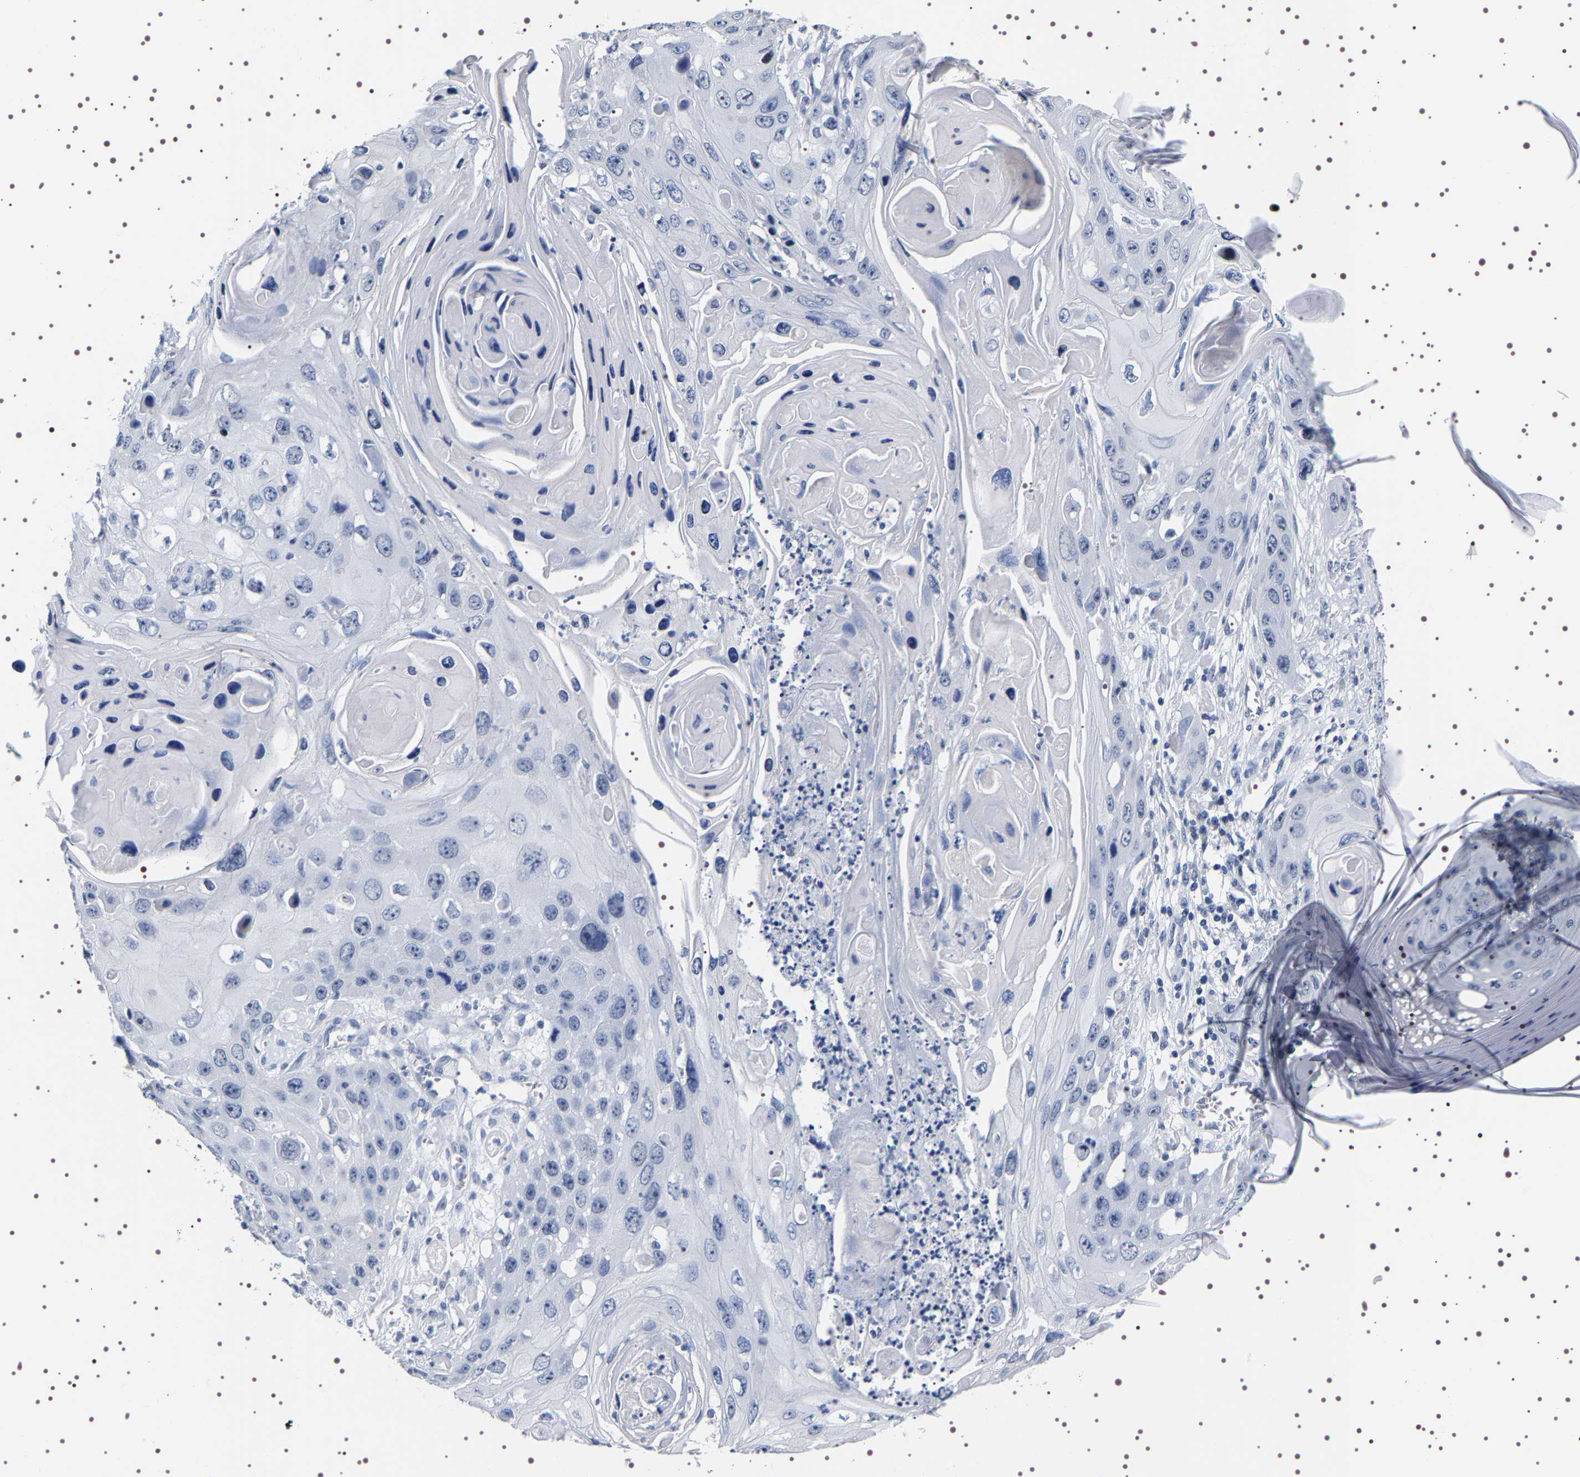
{"staining": {"intensity": "negative", "quantity": "none", "location": "none"}, "tissue": "skin cancer", "cell_type": "Tumor cells", "image_type": "cancer", "snomed": [{"axis": "morphology", "description": "Squamous cell carcinoma, NOS"}, {"axis": "topography", "description": "Skin"}], "caption": "The histopathology image exhibits no staining of tumor cells in skin cancer. Brightfield microscopy of immunohistochemistry stained with DAB (3,3'-diaminobenzidine) (brown) and hematoxylin (blue), captured at high magnification.", "gene": "UBQLN3", "patient": {"sex": "male", "age": 55}}